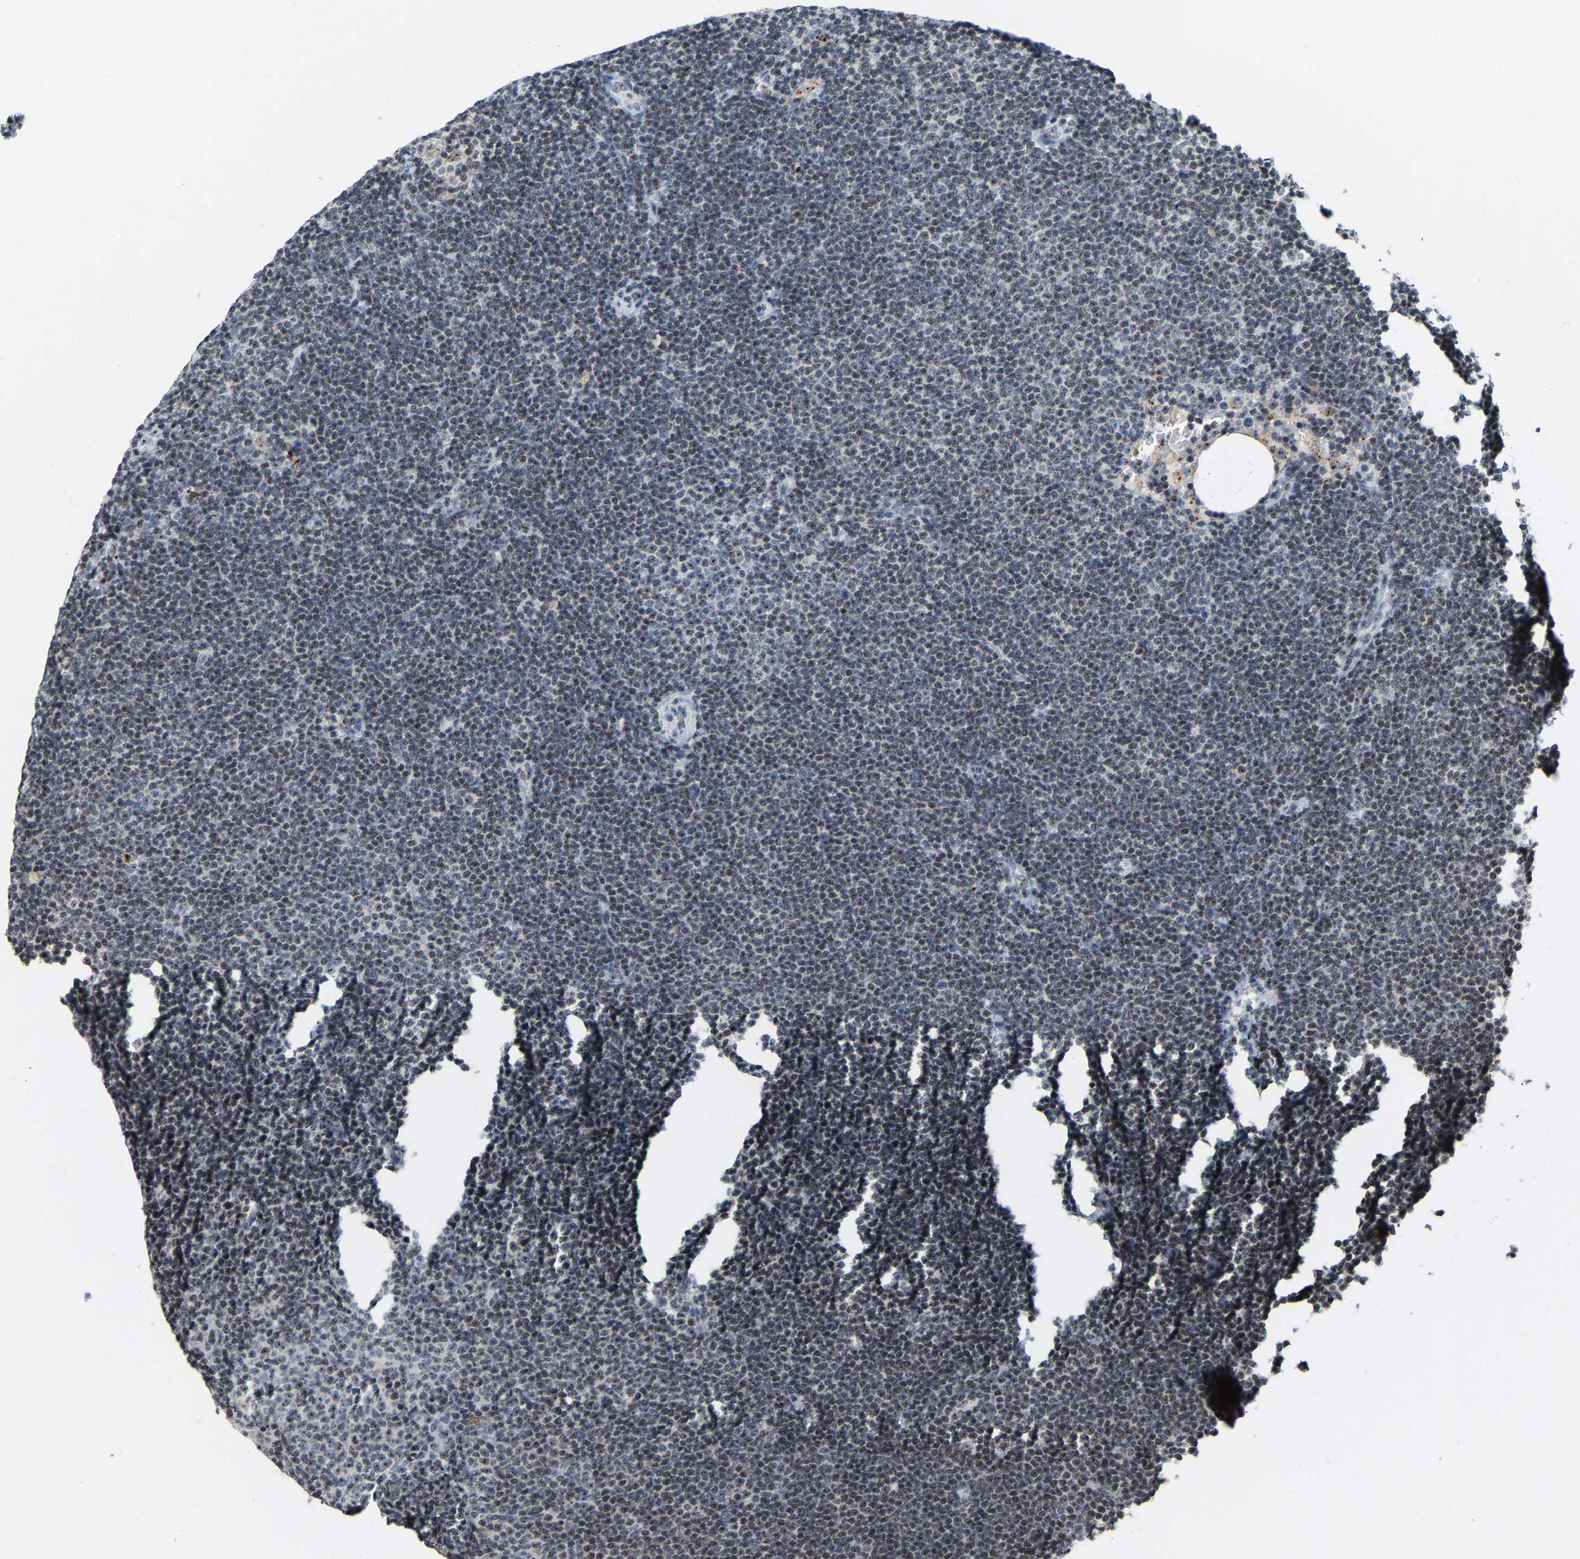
{"staining": {"intensity": "weak", "quantity": ">75%", "location": "nuclear"}, "tissue": "lymphoma", "cell_type": "Tumor cells", "image_type": "cancer", "snomed": [{"axis": "morphology", "description": "Malignant lymphoma, non-Hodgkin's type, Low grade"}, {"axis": "topography", "description": "Lymph node"}], "caption": "Human lymphoma stained with a protein marker exhibits weak staining in tumor cells.", "gene": "NOP58", "patient": {"sex": "female", "age": 53}}